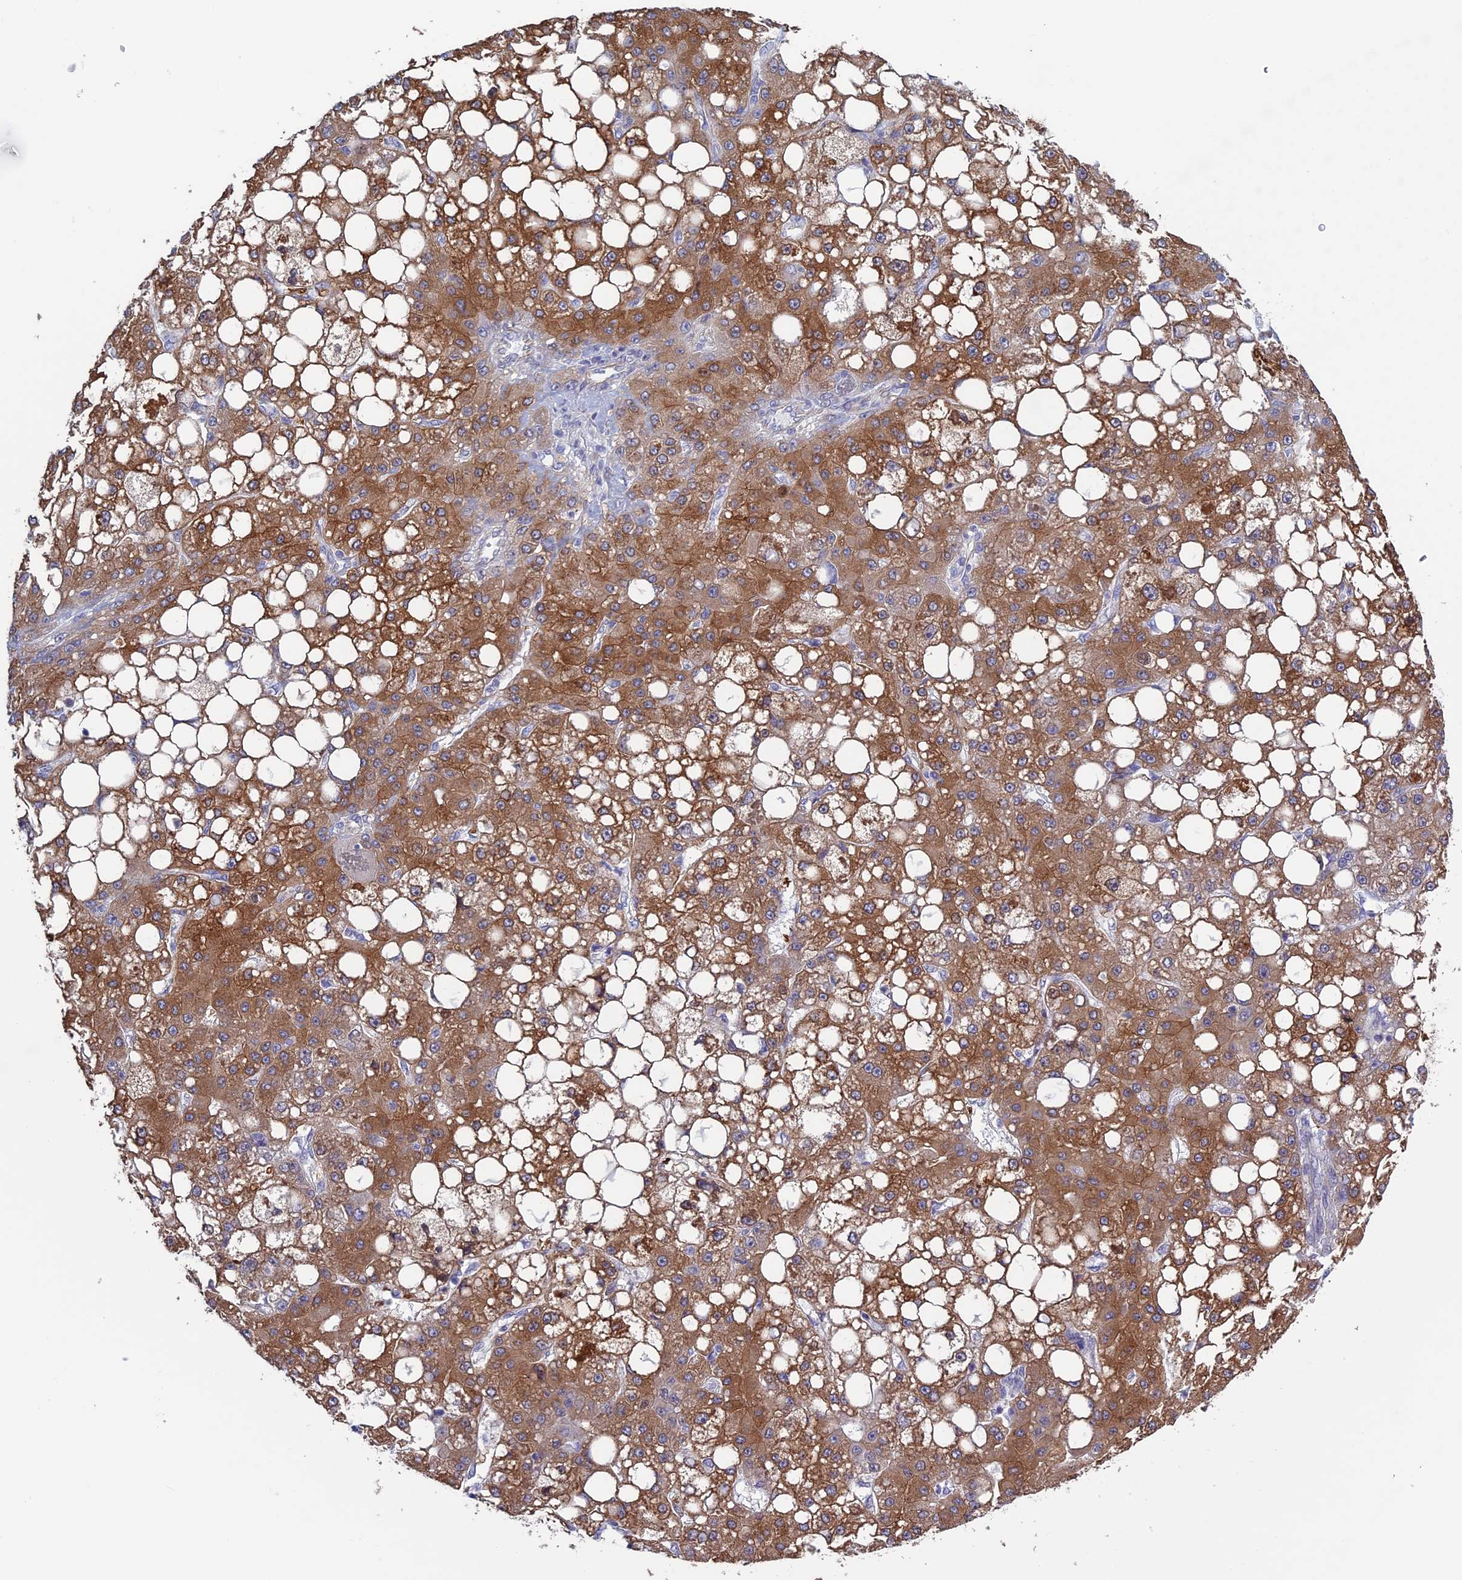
{"staining": {"intensity": "moderate", "quantity": ">75%", "location": "cytoplasmic/membranous"}, "tissue": "liver cancer", "cell_type": "Tumor cells", "image_type": "cancer", "snomed": [{"axis": "morphology", "description": "Carcinoma, Hepatocellular, NOS"}, {"axis": "topography", "description": "Liver"}], "caption": "Immunohistochemistry (DAB) staining of human hepatocellular carcinoma (liver) reveals moderate cytoplasmic/membranous protein expression in about >75% of tumor cells.", "gene": "BCL2L10", "patient": {"sex": "male", "age": 67}}